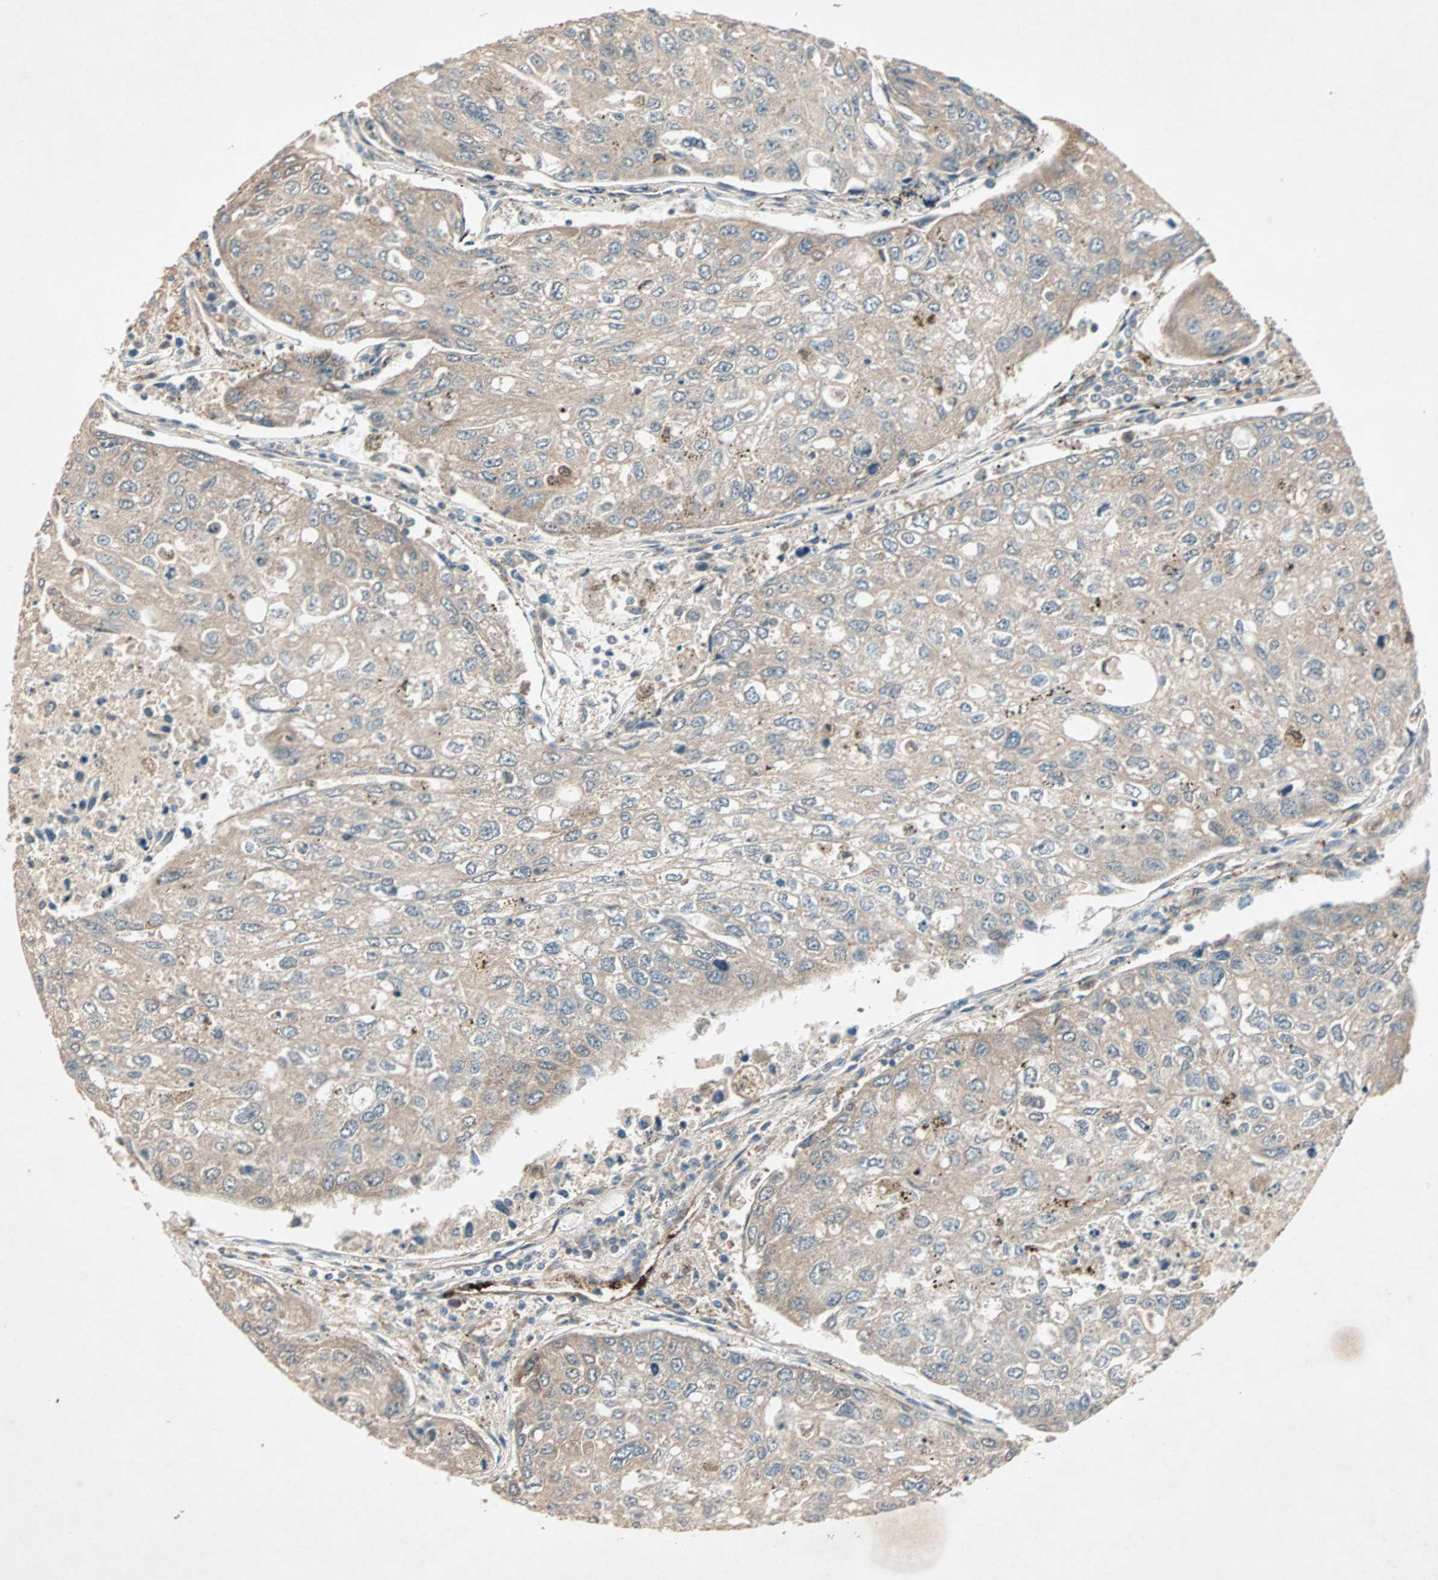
{"staining": {"intensity": "strong", "quantity": ">75%", "location": "cytoplasmic/membranous"}, "tissue": "urothelial cancer", "cell_type": "Tumor cells", "image_type": "cancer", "snomed": [{"axis": "morphology", "description": "Urothelial carcinoma, High grade"}, {"axis": "topography", "description": "Lymph node"}, {"axis": "topography", "description": "Urinary bladder"}], "caption": "Tumor cells reveal high levels of strong cytoplasmic/membranous positivity in approximately >75% of cells in human high-grade urothelial carcinoma.", "gene": "SDSL", "patient": {"sex": "male", "age": 51}}